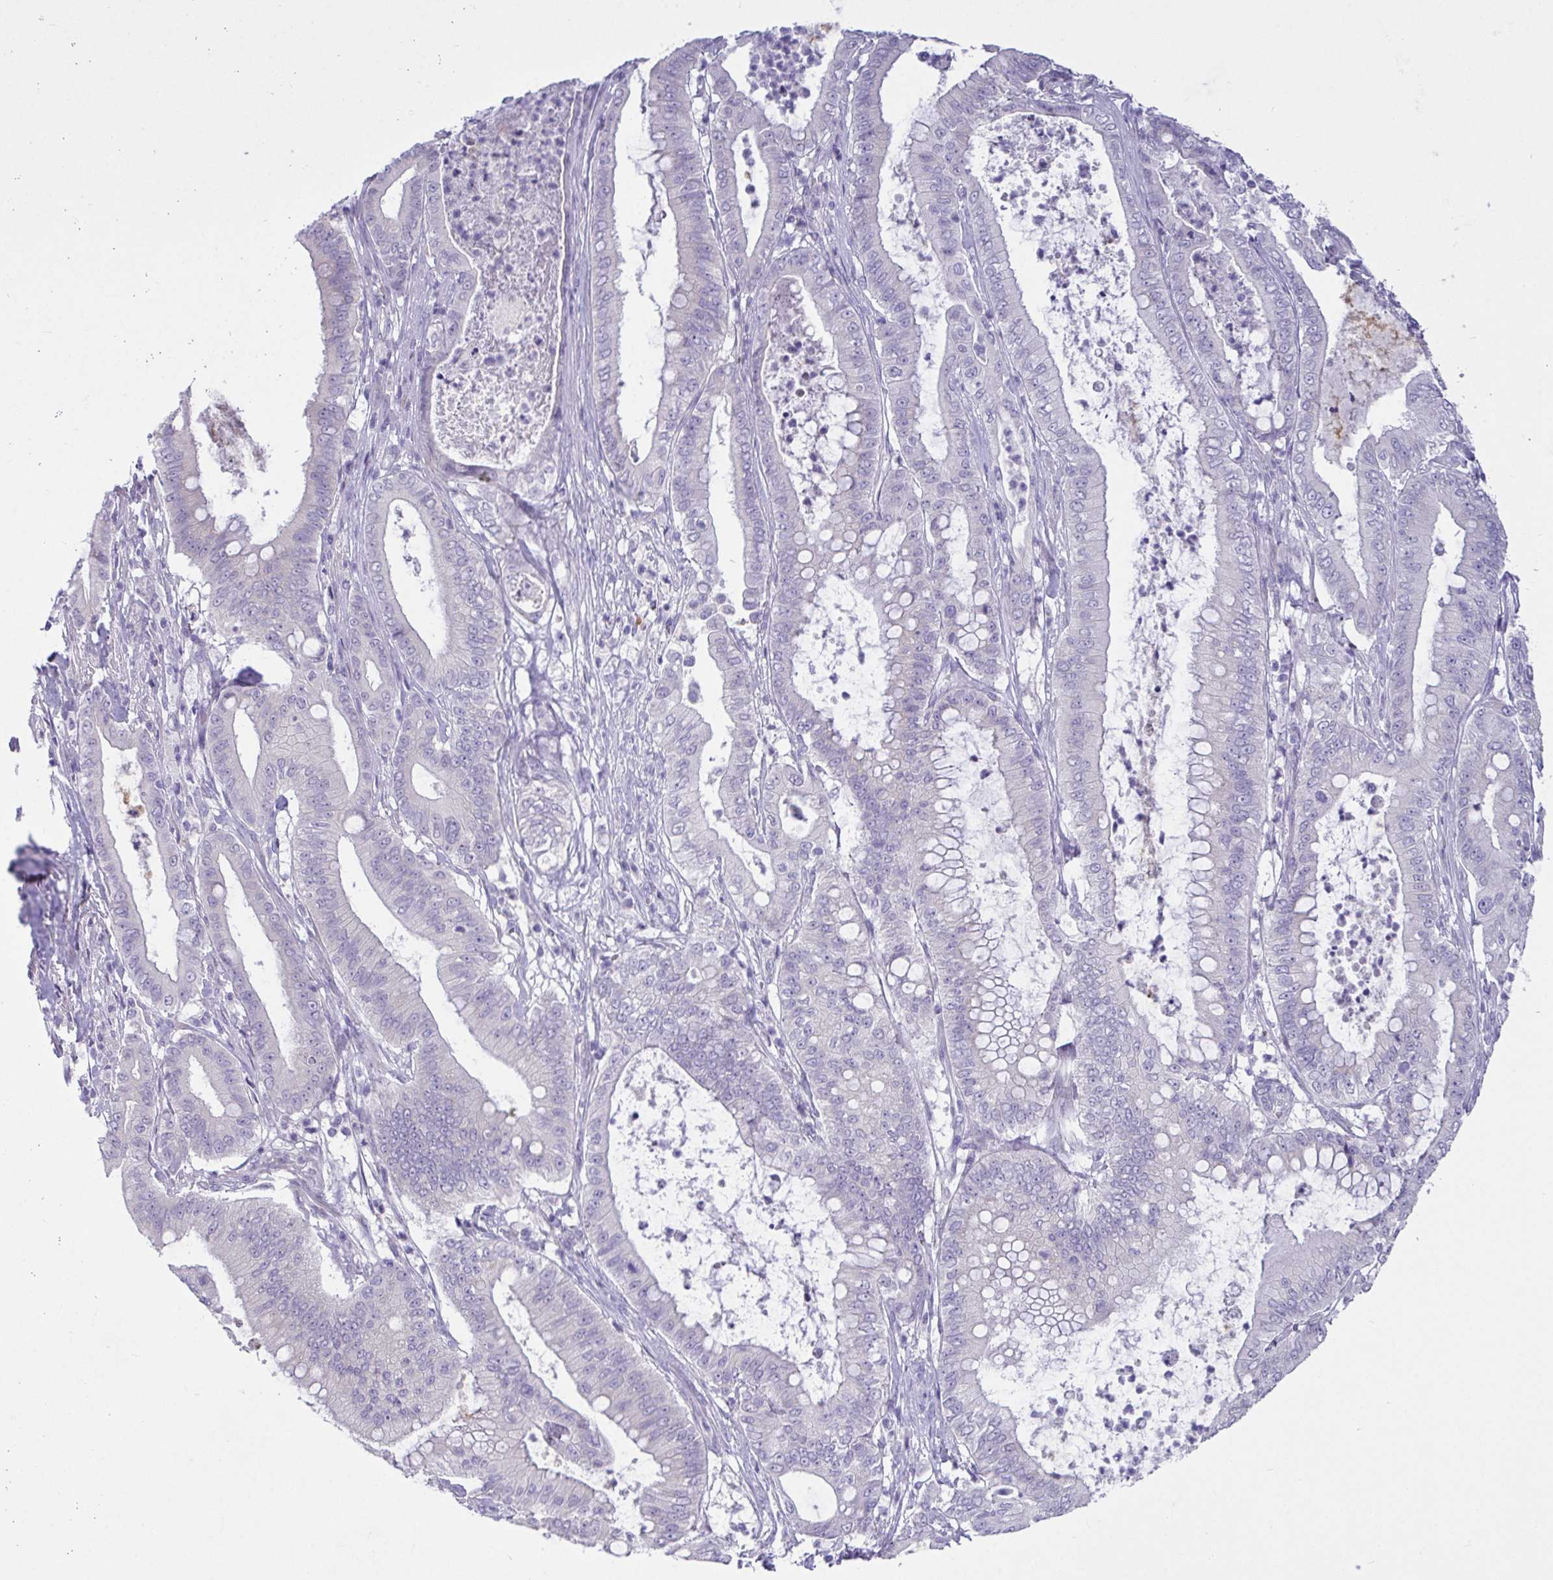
{"staining": {"intensity": "negative", "quantity": "none", "location": "none"}, "tissue": "pancreatic cancer", "cell_type": "Tumor cells", "image_type": "cancer", "snomed": [{"axis": "morphology", "description": "Adenocarcinoma, NOS"}, {"axis": "topography", "description": "Pancreas"}], "caption": "Adenocarcinoma (pancreatic) was stained to show a protein in brown. There is no significant expression in tumor cells. The staining was performed using DAB to visualize the protein expression in brown, while the nuclei were stained in blue with hematoxylin (Magnification: 20x).", "gene": "C4orf33", "patient": {"sex": "male", "age": 71}}